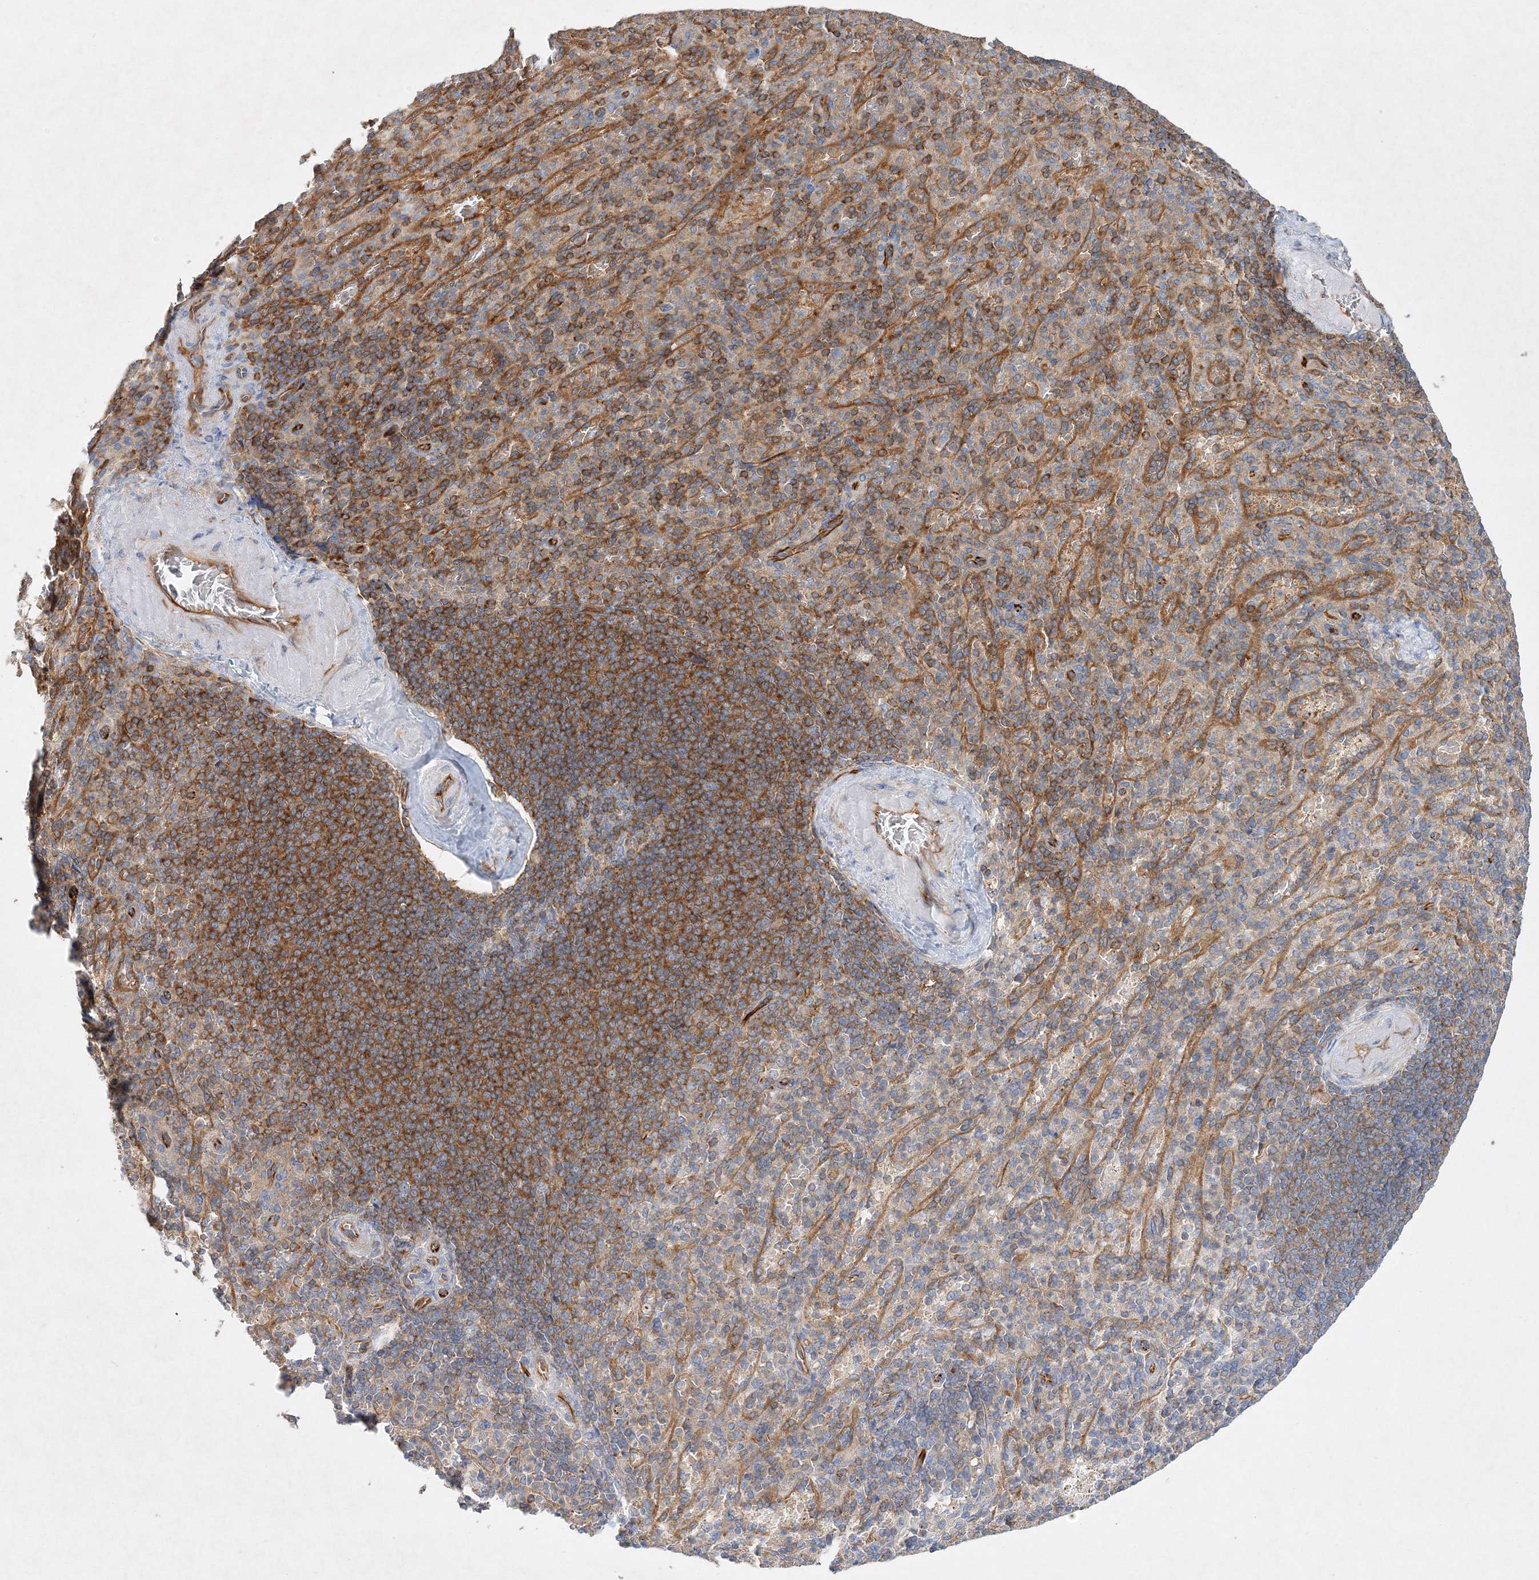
{"staining": {"intensity": "moderate", "quantity": "<25%", "location": "cytoplasmic/membranous"}, "tissue": "spleen", "cell_type": "Cells in red pulp", "image_type": "normal", "snomed": [{"axis": "morphology", "description": "Normal tissue, NOS"}, {"axis": "topography", "description": "Spleen"}], "caption": "DAB immunohistochemical staining of benign human spleen exhibits moderate cytoplasmic/membranous protein positivity in about <25% of cells in red pulp.", "gene": "WDR37", "patient": {"sex": "female", "age": 74}}